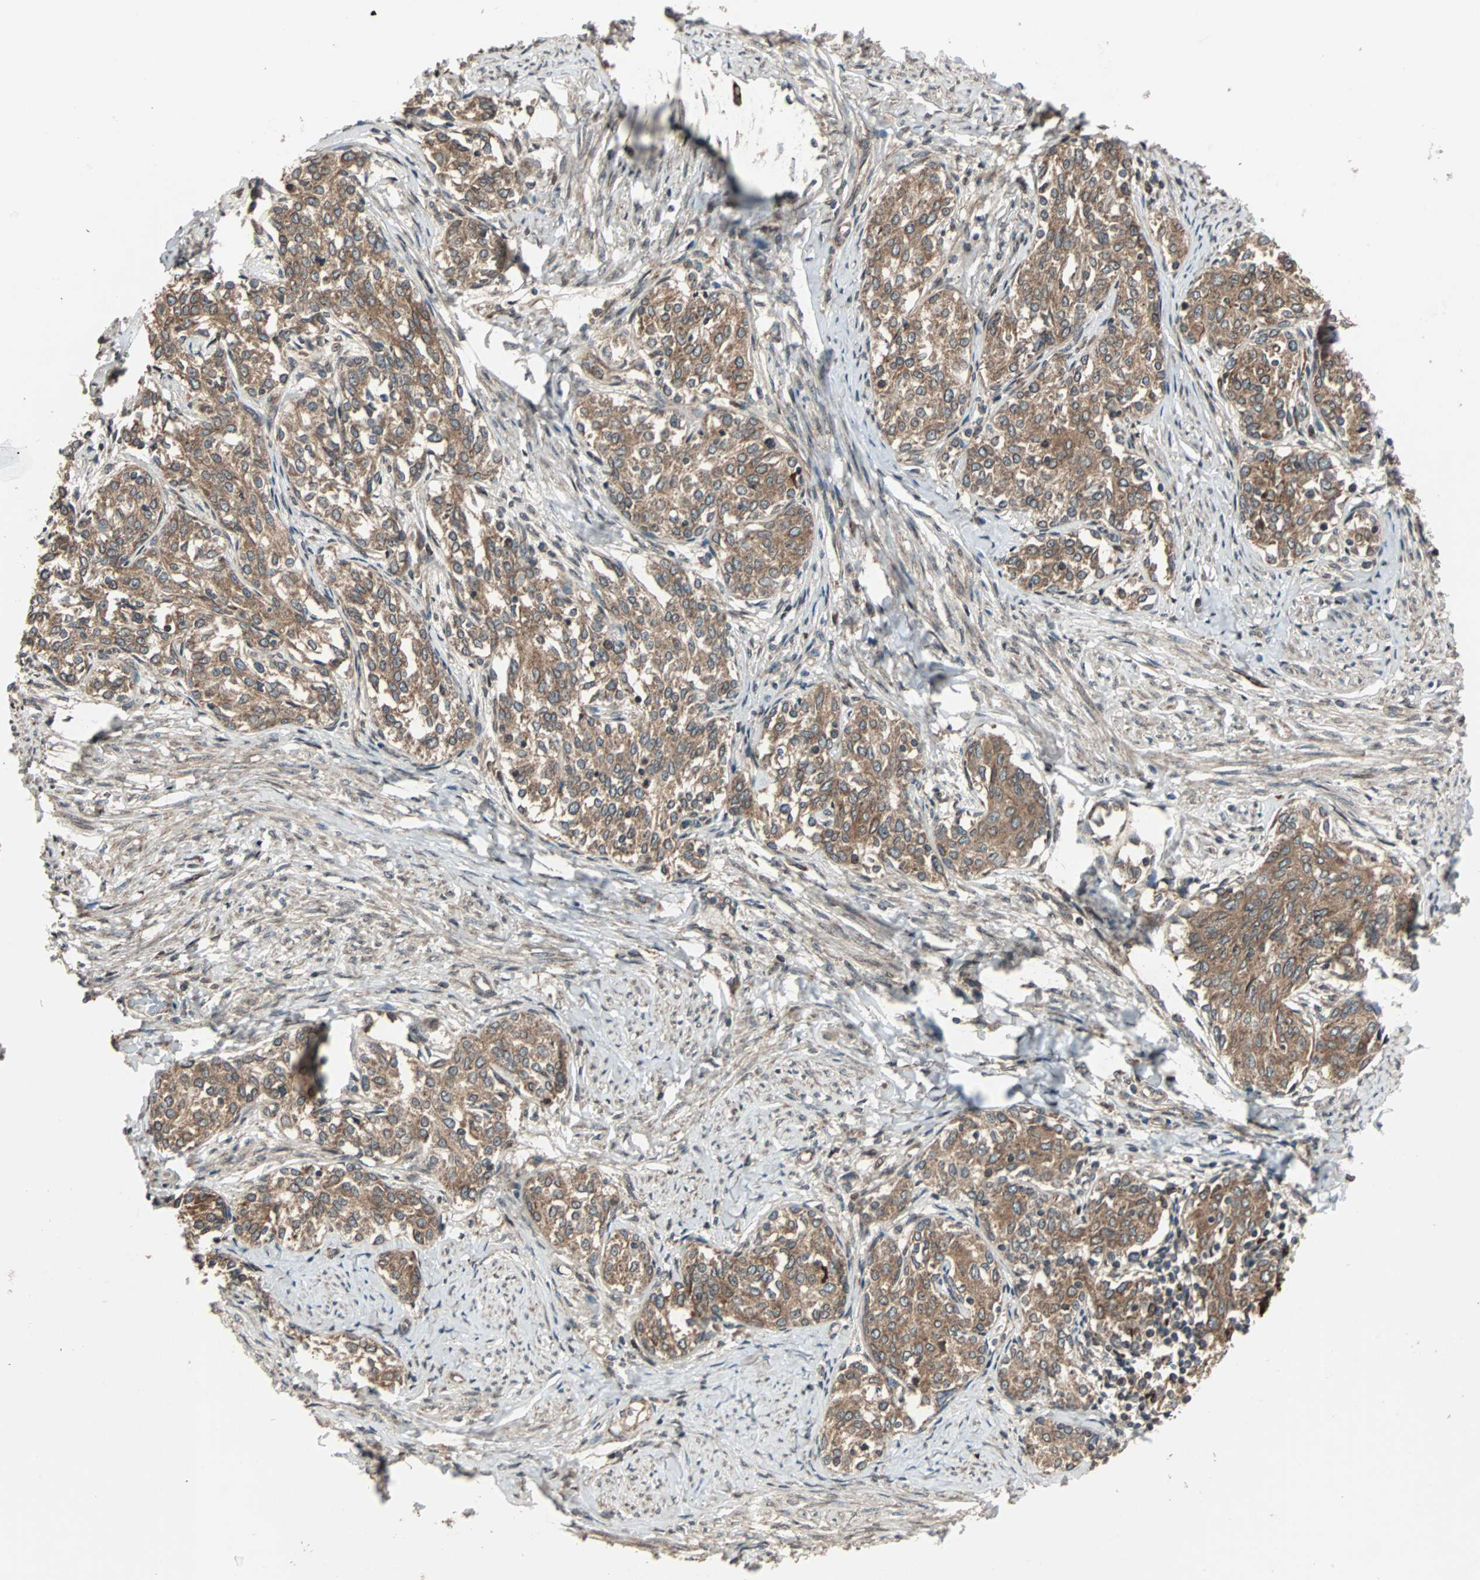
{"staining": {"intensity": "moderate", "quantity": ">75%", "location": "cytoplasmic/membranous"}, "tissue": "cervical cancer", "cell_type": "Tumor cells", "image_type": "cancer", "snomed": [{"axis": "morphology", "description": "Squamous cell carcinoma, NOS"}, {"axis": "morphology", "description": "Adenocarcinoma, NOS"}, {"axis": "topography", "description": "Cervix"}], "caption": "Immunohistochemical staining of cervical squamous cell carcinoma shows moderate cytoplasmic/membranous protein staining in approximately >75% of tumor cells.", "gene": "RAB7A", "patient": {"sex": "female", "age": 52}}